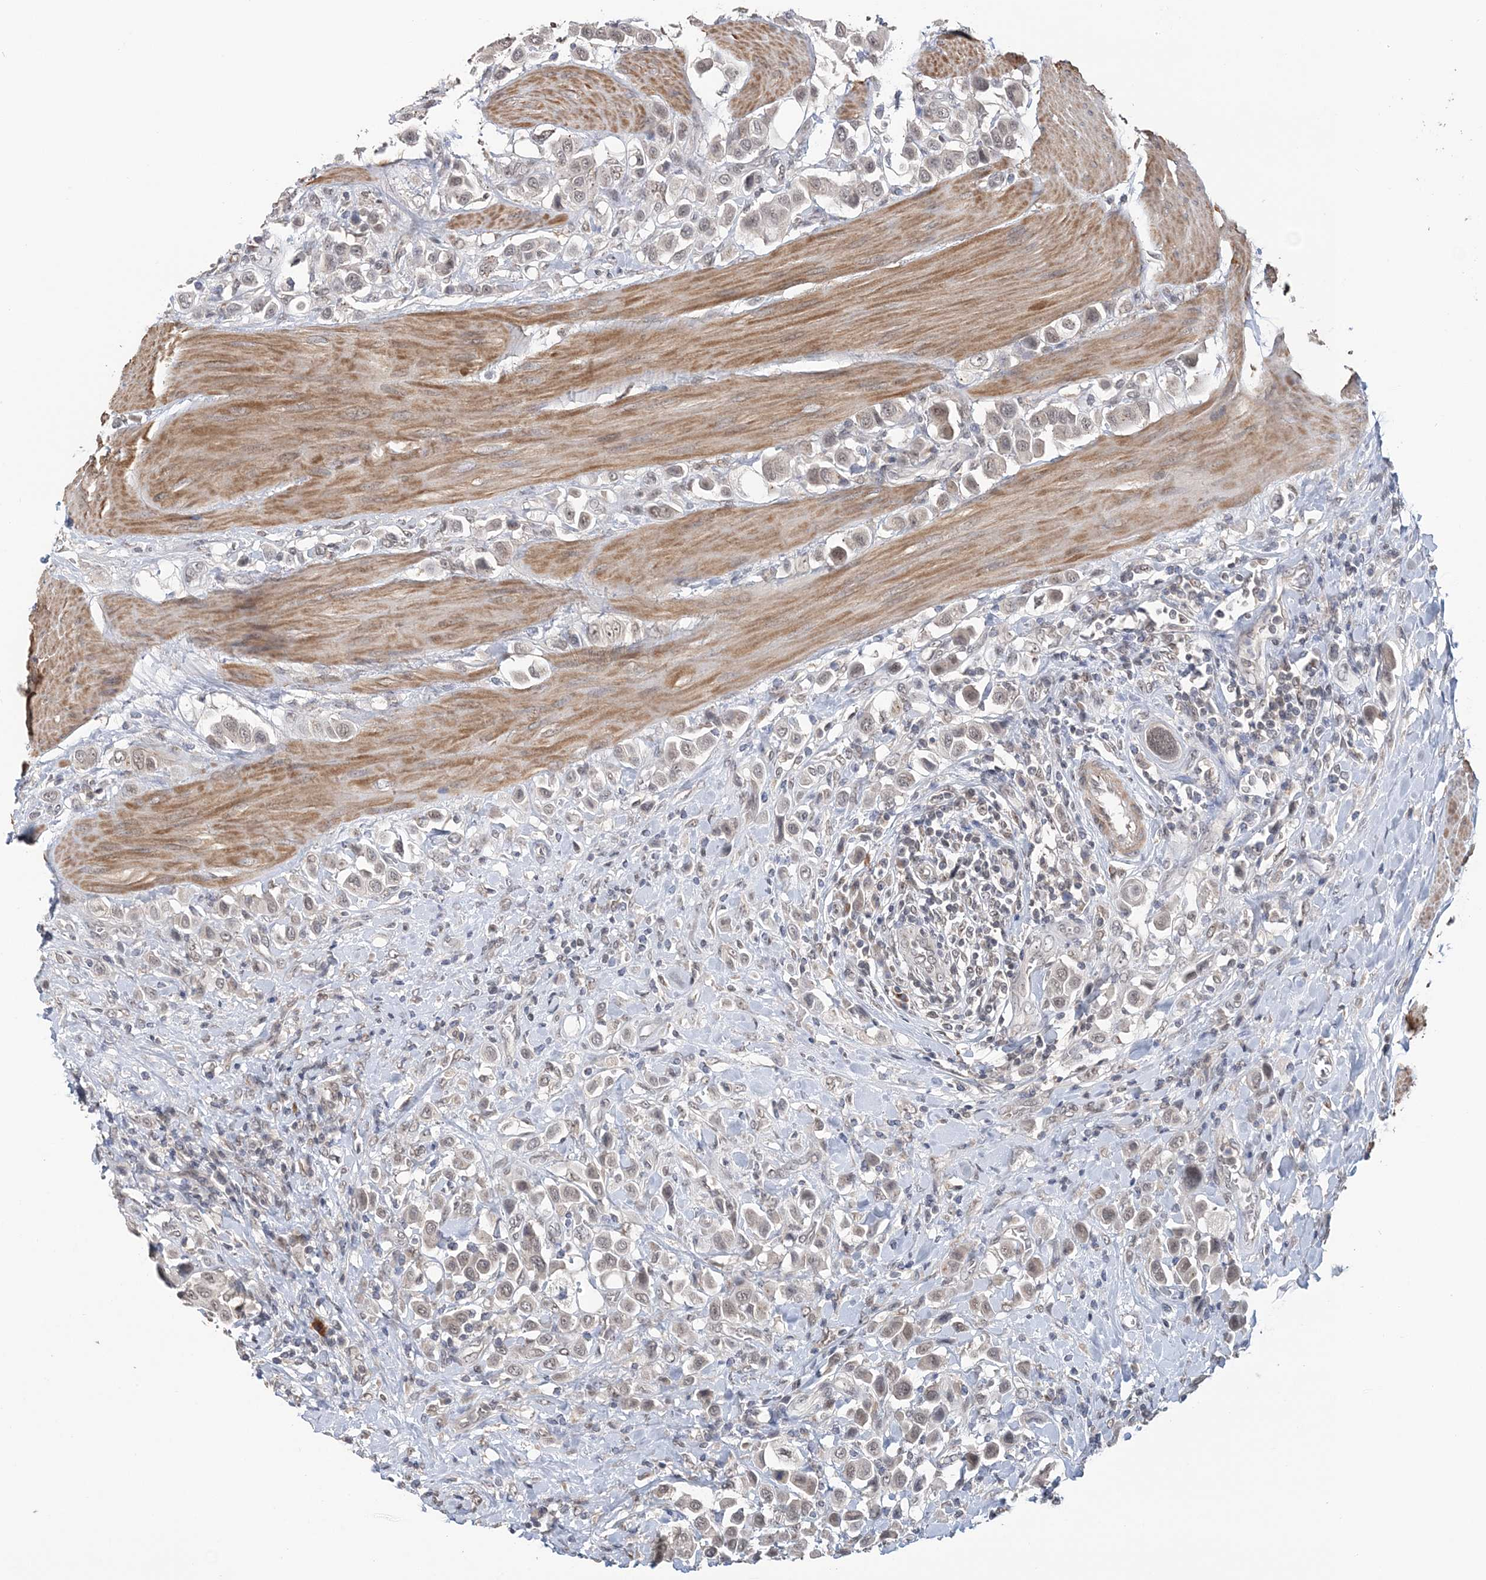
{"staining": {"intensity": "weak", "quantity": "<25%", "location": "cytoplasmic/membranous"}, "tissue": "urothelial cancer", "cell_type": "Tumor cells", "image_type": "cancer", "snomed": [{"axis": "morphology", "description": "Urothelial carcinoma, High grade"}, {"axis": "topography", "description": "Urinary bladder"}], "caption": "Human urothelial cancer stained for a protein using immunohistochemistry demonstrates no expression in tumor cells.", "gene": "TSHZ2", "patient": {"sex": "male", "age": 50}}